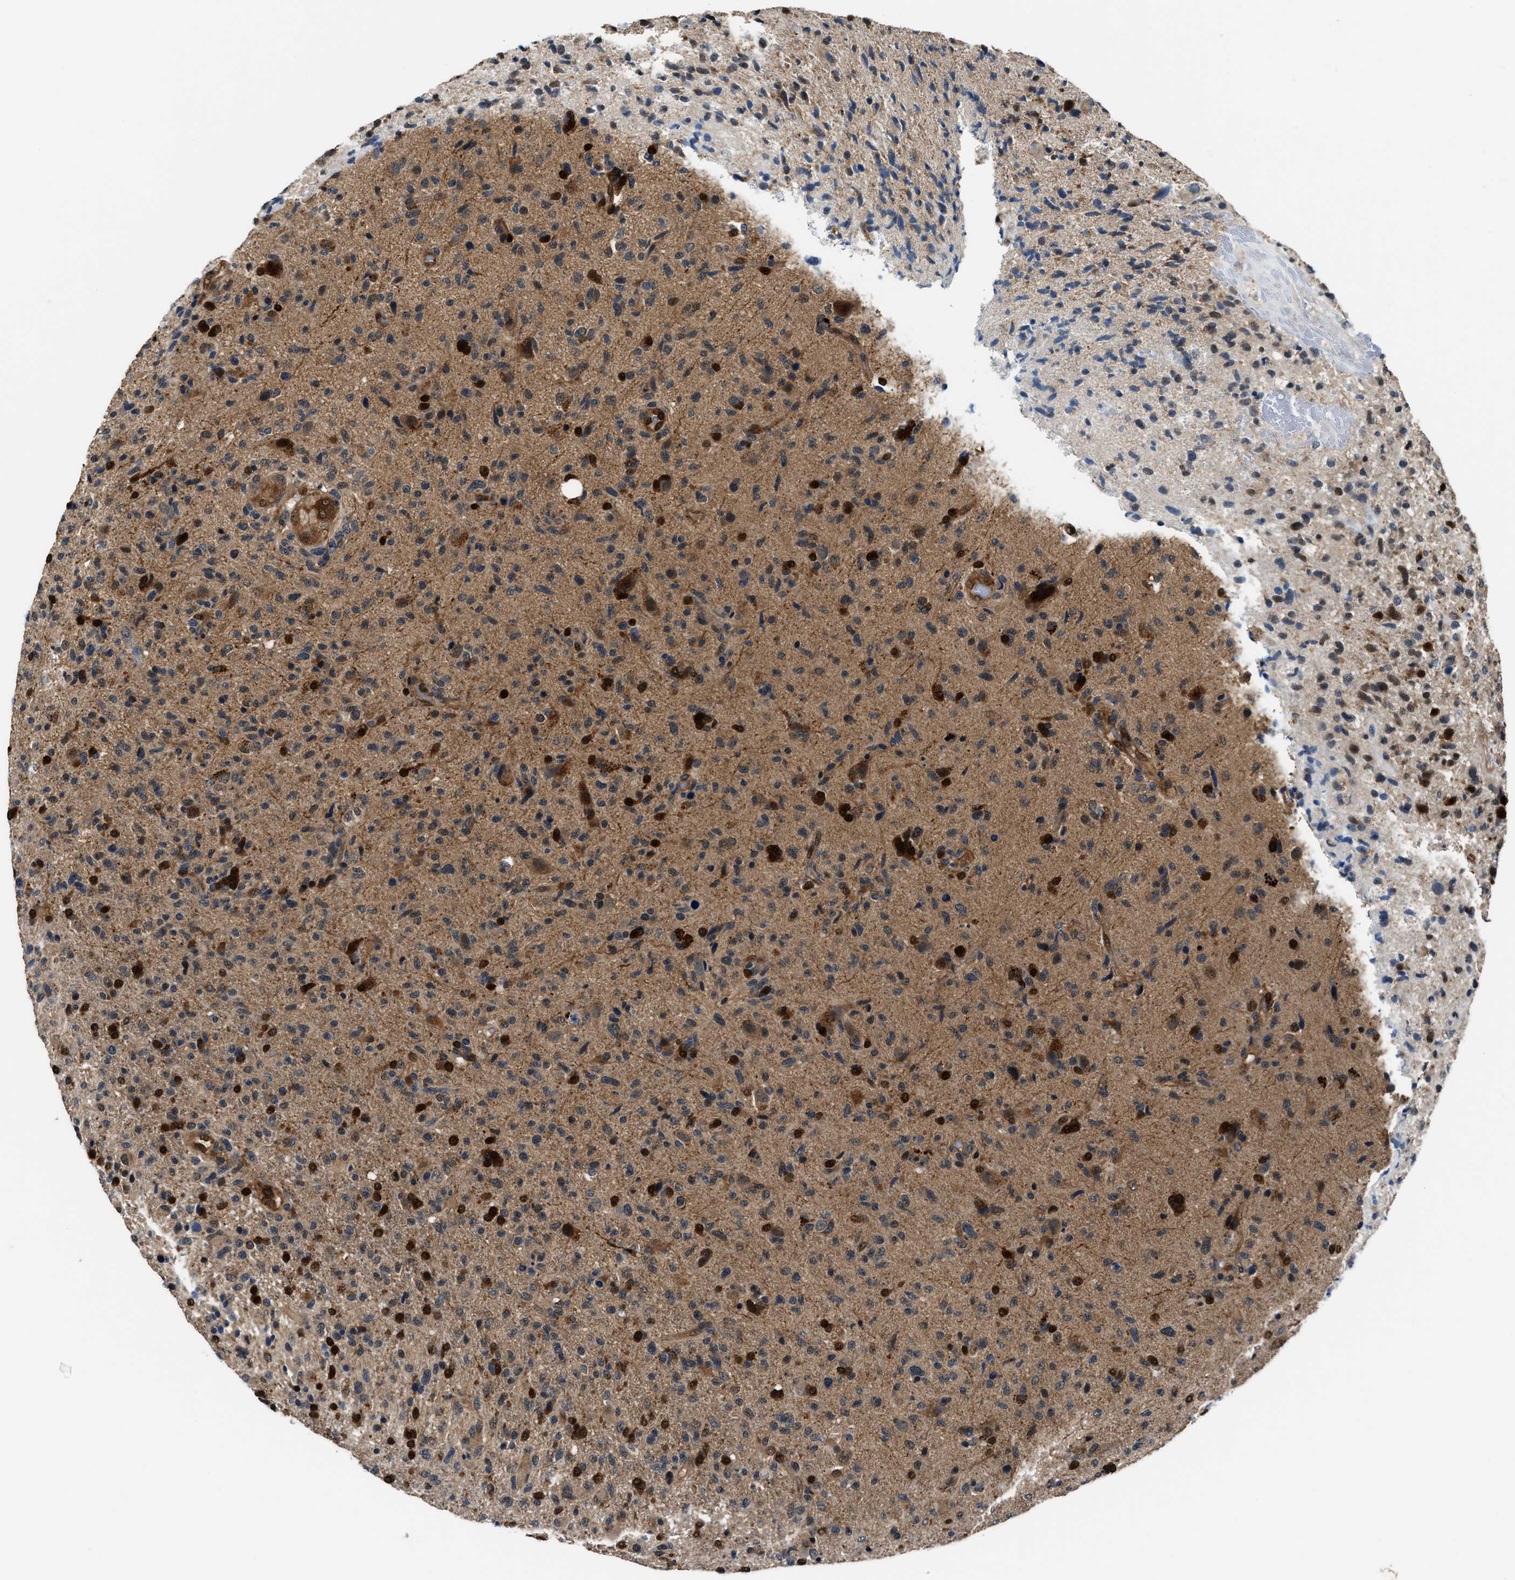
{"staining": {"intensity": "moderate", "quantity": ">75%", "location": "cytoplasmic/membranous"}, "tissue": "glioma", "cell_type": "Tumor cells", "image_type": "cancer", "snomed": [{"axis": "morphology", "description": "Glioma, malignant, High grade"}, {"axis": "topography", "description": "Brain"}], "caption": "Malignant glioma (high-grade) was stained to show a protein in brown. There is medium levels of moderate cytoplasmic/membranous positivity in approximately >75% of tumor cells. Immunohistochemistry (ihc) stains the protein of interest in brown and the nuclei are stained blue.", "gene": "PPA1", "patient": {"sex": "male", "age": 72}}